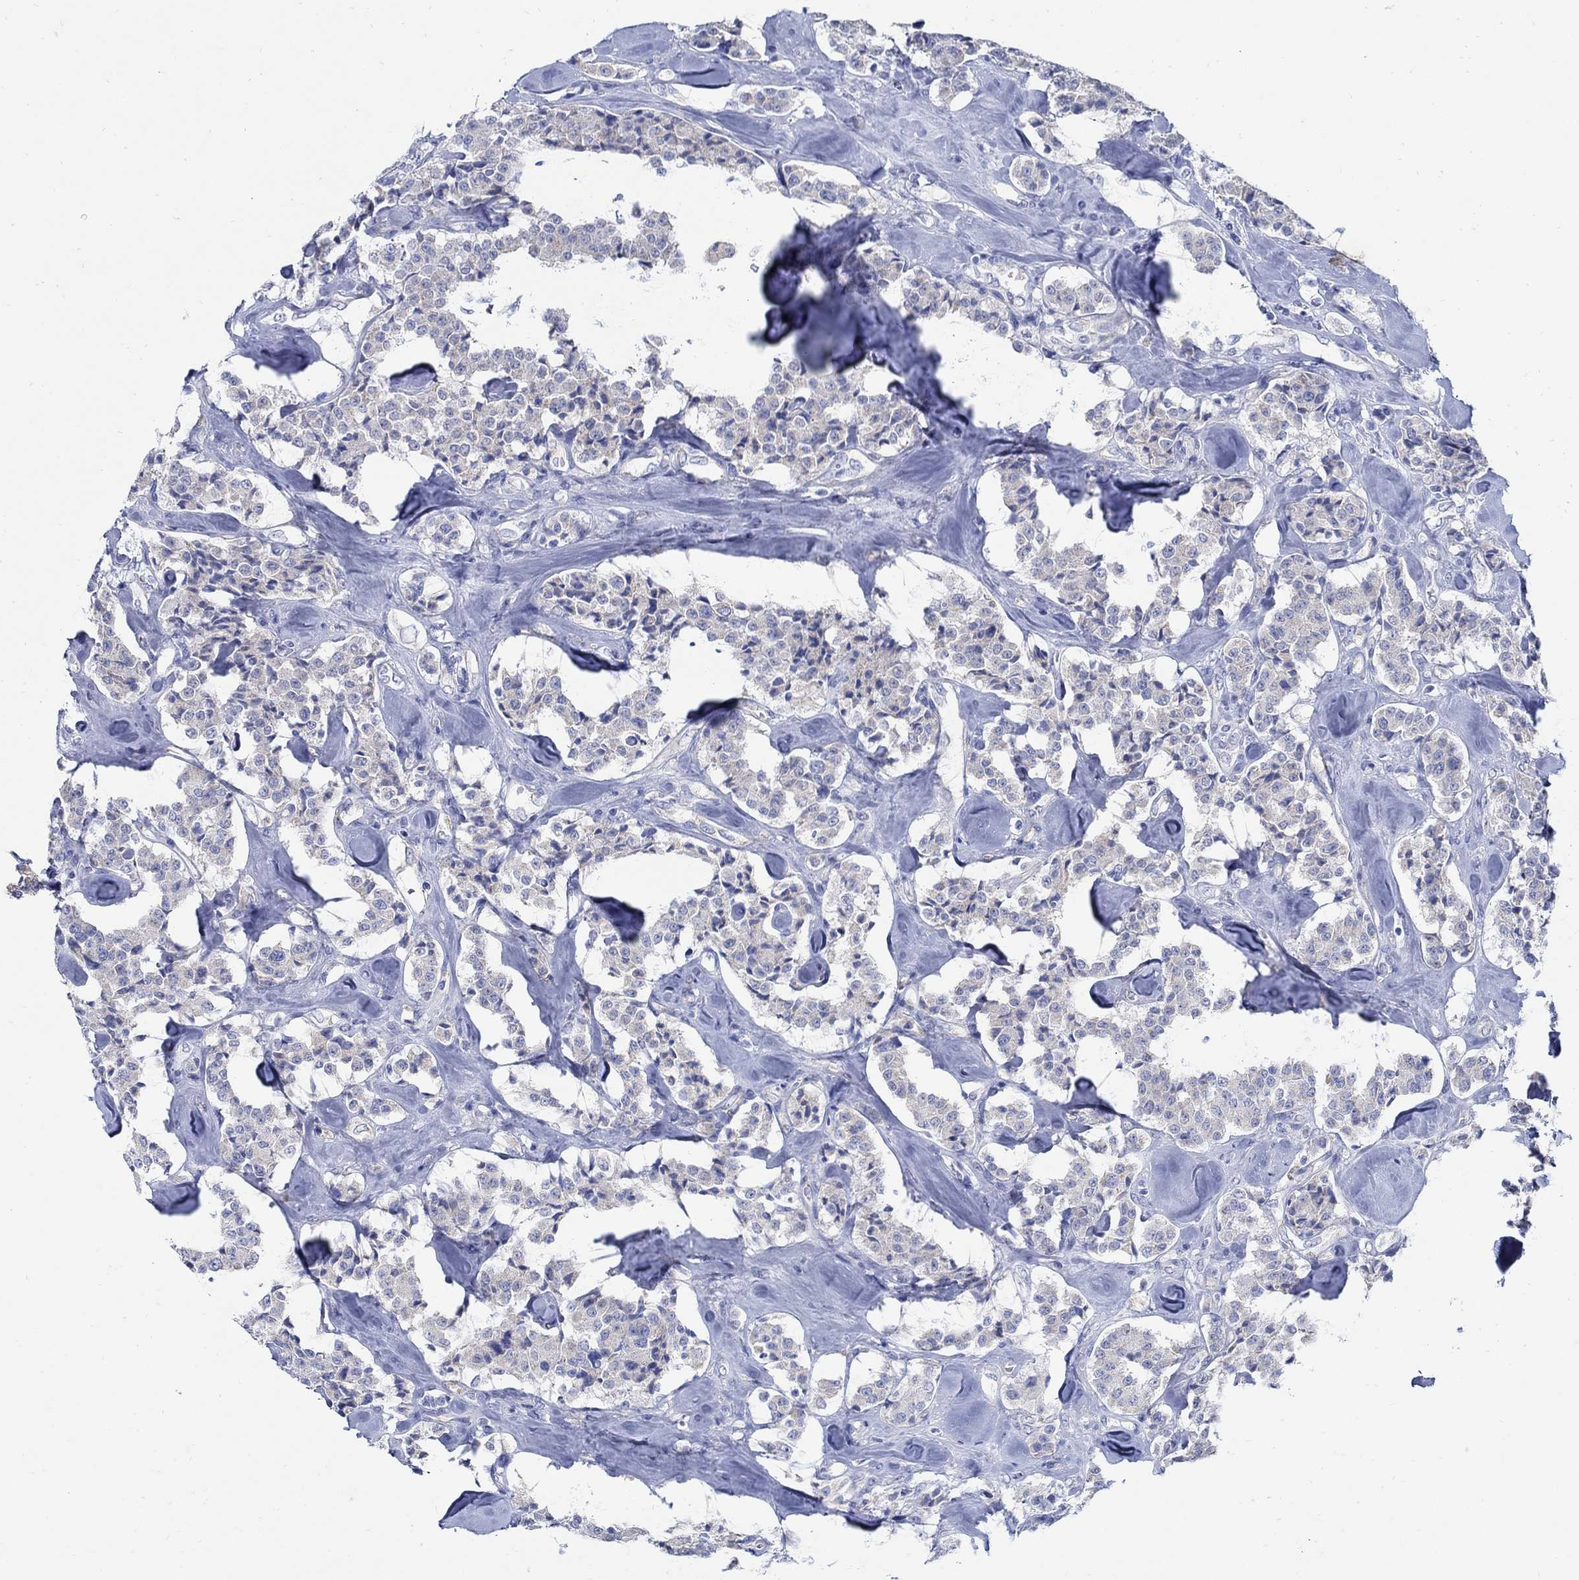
{"staining": {"intensity": "negative", "quantity": "none", "location": "none"}, "tissue": "carcinoid", "cell_type": "Tumor cells", "image_type": "cancer", "snomed": [{"axis": "morphology", "description": "Carcinoid, malignant, NOS"}, {"axis": "topography", "description": "Pancreas"}], "caption": "A high-resolution histopathology image shows immunohistochemistry (IHC) staining of carcinoid, which displays no significant positivity in tumor cells. Nuclei are stained in blue.", "gene": "ZDHHC14", "patient": {"sex": "male", "age": 41}}